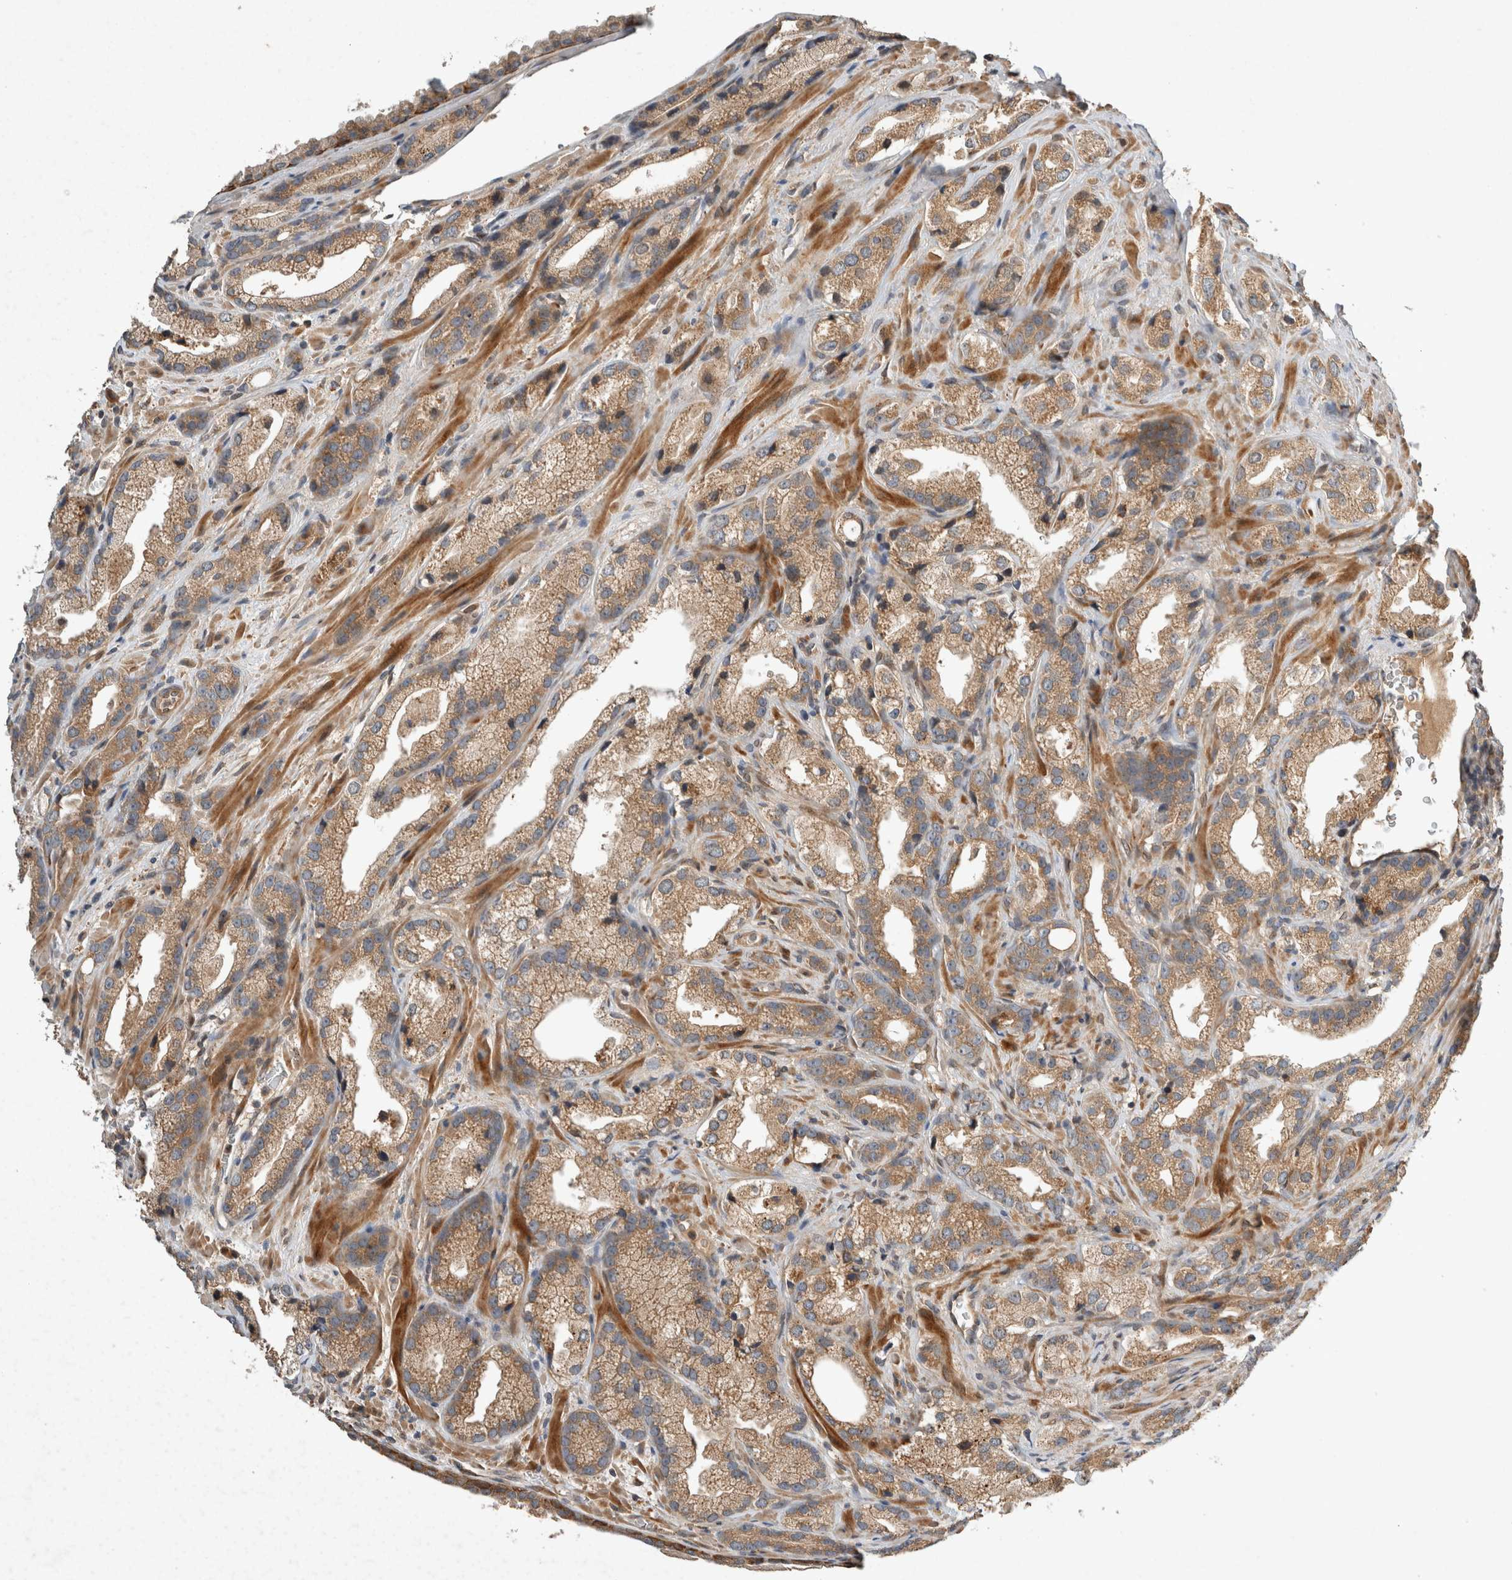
{"staining": {"intensity": "moderate", "quantity": ">75%", "location": "cytoplasmic/membranous"}, "tissue": "prostate cancer", "cell_type": "Tumor cells", "image_type": "cancer", "snomed": [{"axis": "morphology", "description": "Adenocarcinoma, High grade"}, {"axis": "topography", "description": "Prostate"}], "caption": "Human prostate cancer stained with a brown dye reveals moderate cytoplasmic/membranous positive staining in approximately >75% of tumor cells.", "gene": "ARMC9", "patient": {"sex": "male", "age": 63}}